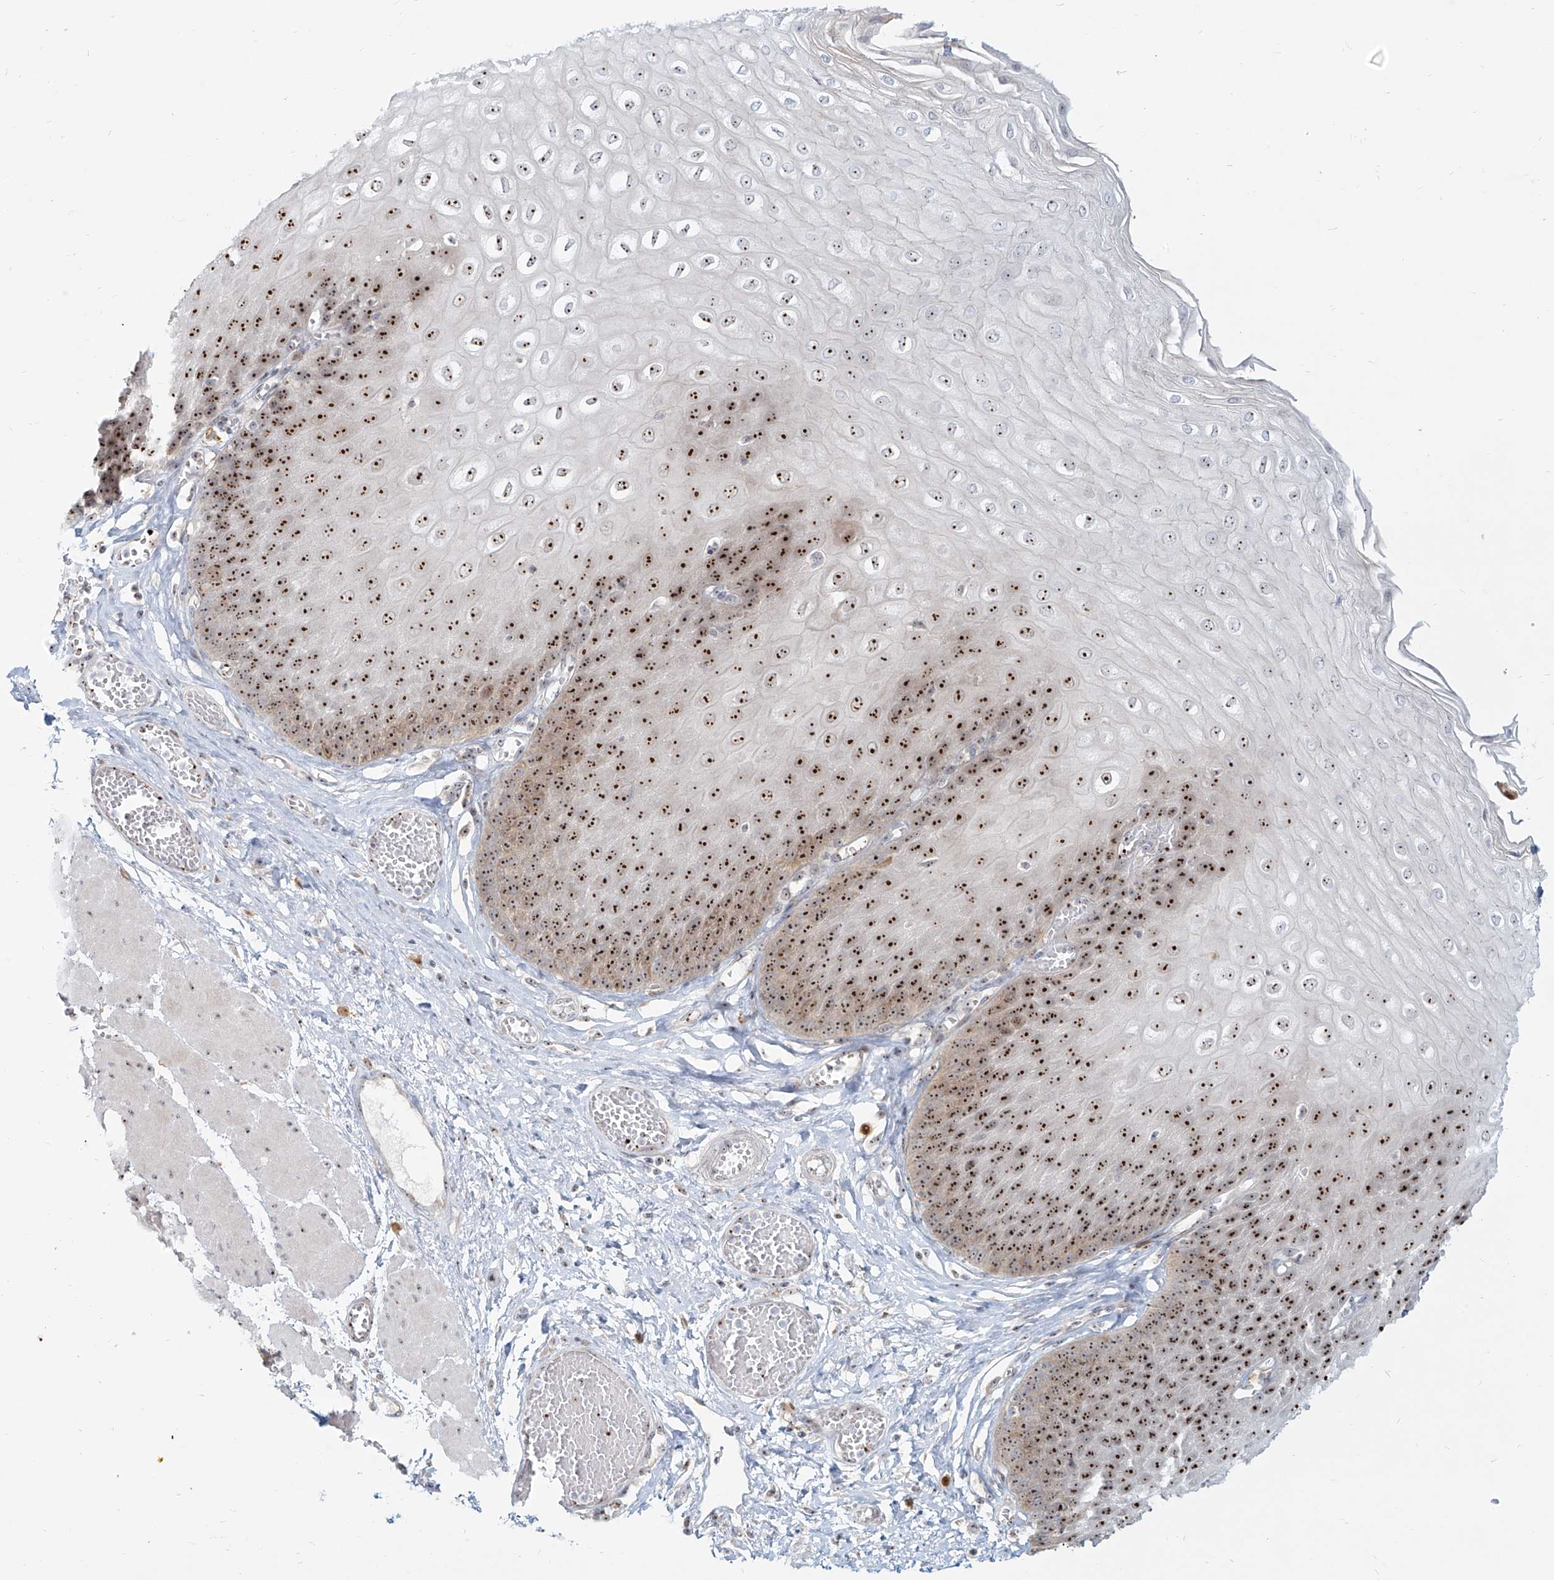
{"staining": {"intensity": "strong", "quantity": ">75%", "location": "cytoplasmic/membranous,nuclear"}, "tissue": "esophagus", "cell_type": "Squamous epithelial cells", "image_type": "normal", "snomed": [{"axis": "morphology", "description": "Normal tissue, NOS"}, {"axis": "topography", "description": "Esophagus"}], "caption": "The micrograph shows immunohistochemical staining of normal esophagus. There is strong cytoplasmic/membranous,nuclear staining is seen in approximately >75% of squamous epithelial cells. (DAB (3,3'-diaminobenzidine) IHC, brown staining for protein, blue staining for nuclei).", "gene": "BYSL", "patient": {"sex": "male", "age": 60}}